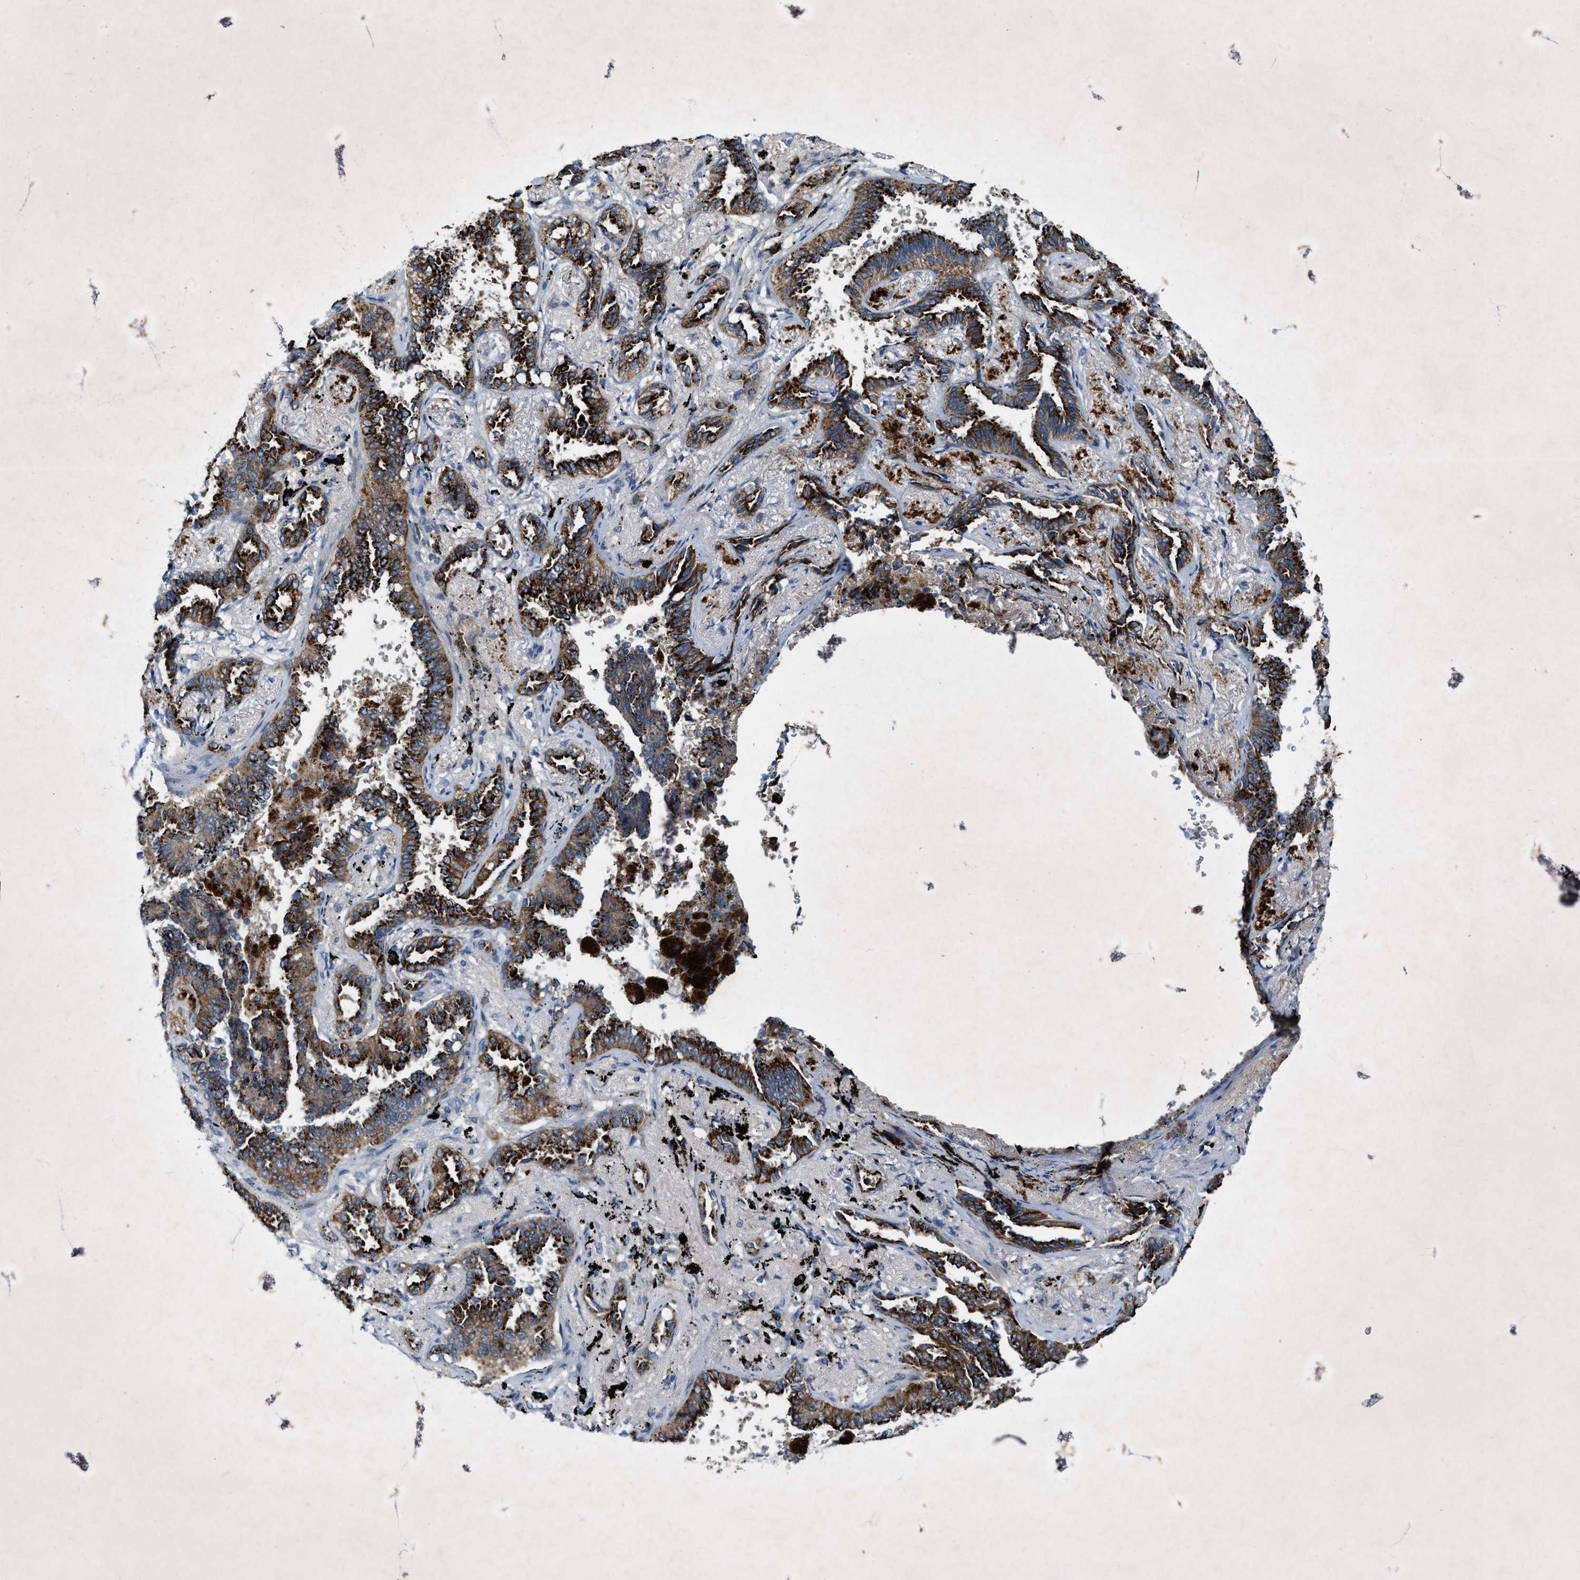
{"staining": {"intensity": "strong", "quantity": ">75%", "location": "cytoplasmic/membranous"}, "tissue": "lung cancer", "cell_type": "Tumor cells", "image_type": "cancer", "snomed": [{"axis": "morphology", "description": "Adenocarcinoma, NOS"}, {"axis": "topography", "description": "Lung"}], "caption": "Human lung cancer (adenocarcinoma) stained for a protein (brown) displays strong cytoplasmic/membranous positive expression in approximately >75% of tumor cells.", "gene": "URGCP", "patient": {"sex": "male", "age": 59}}